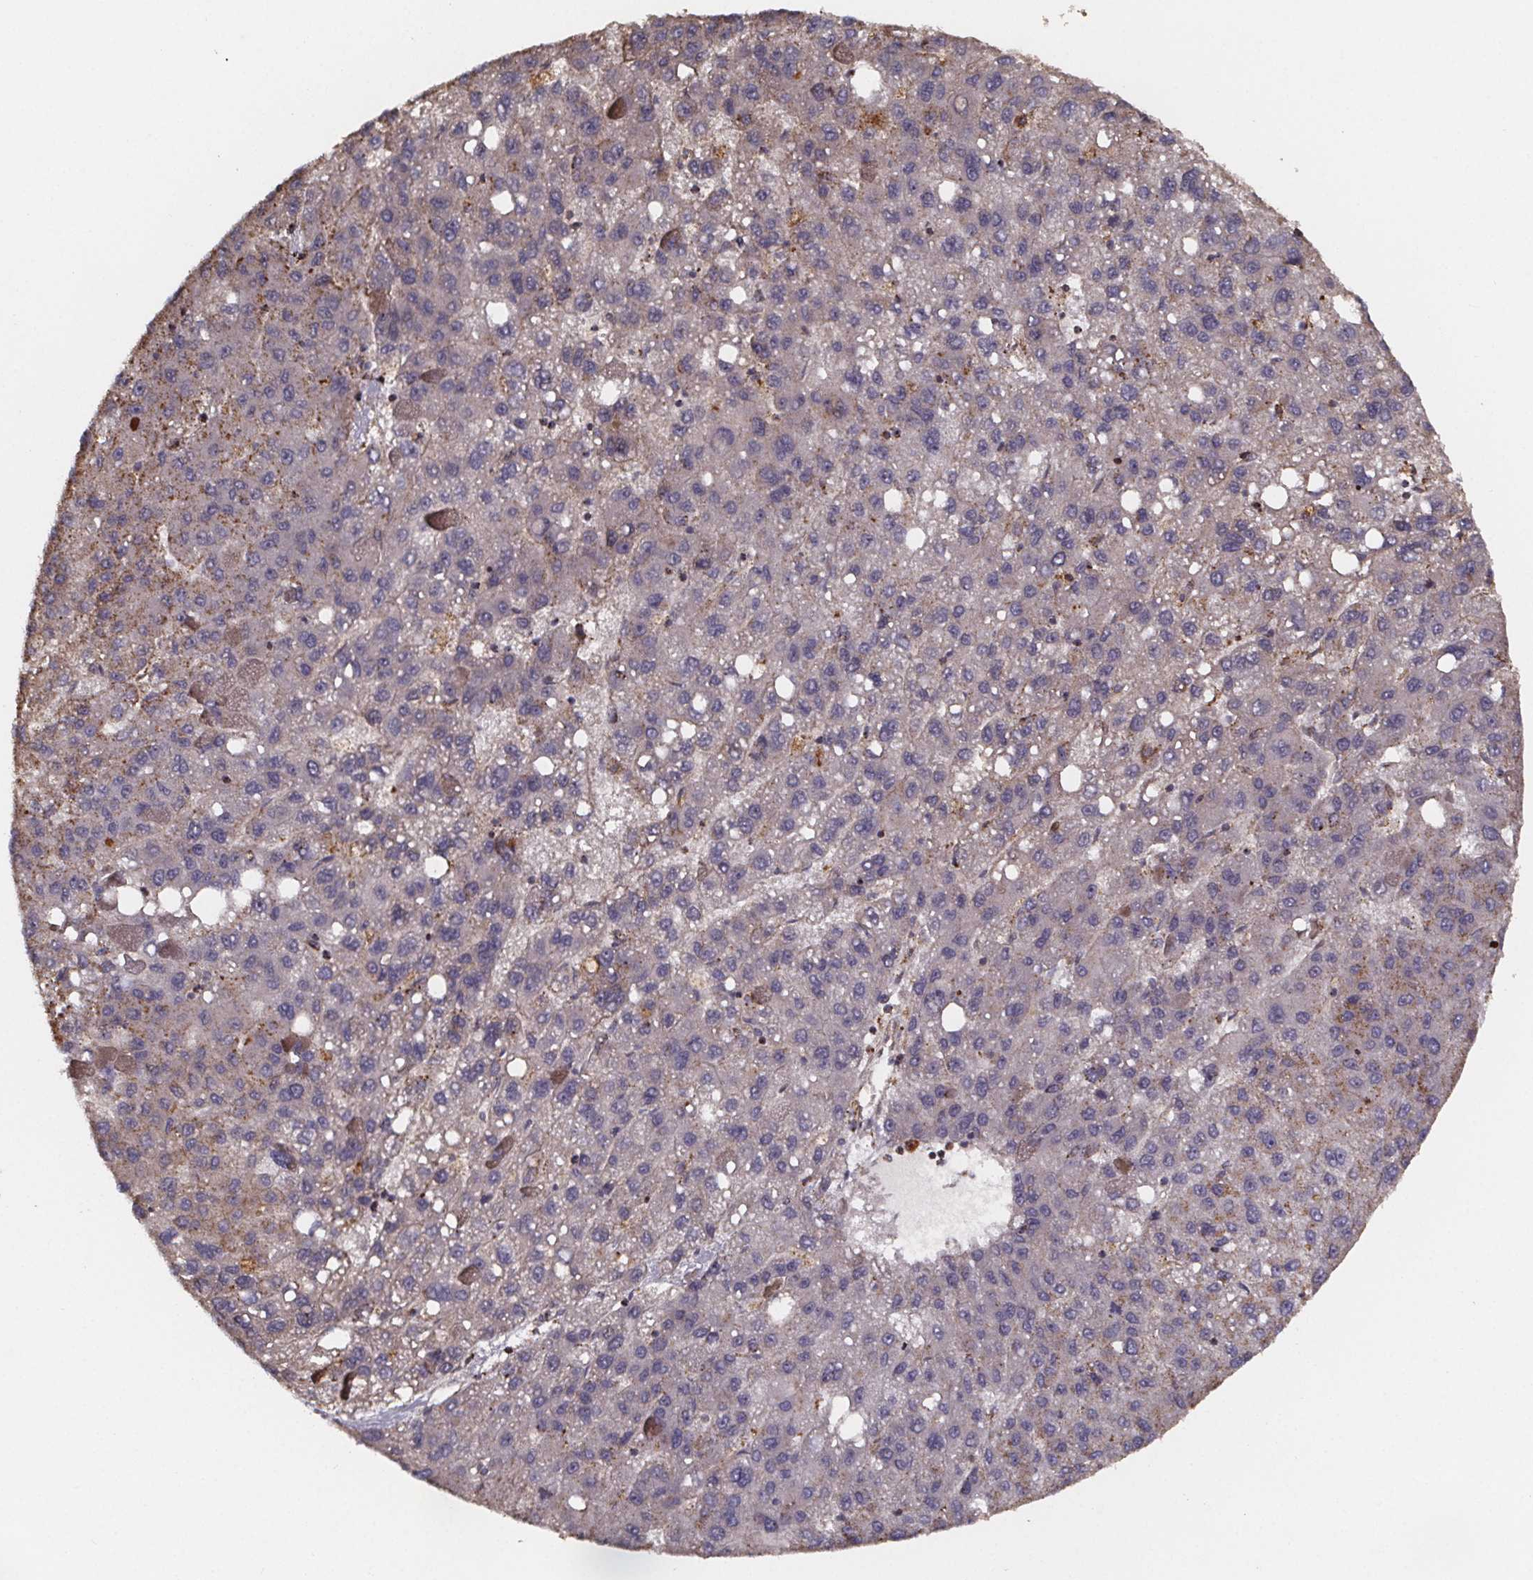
{"staining": {"intensity": "moderate", "quantity": "<25%", "location": "cytoplasmic/membranous"}, "tissue": "liver cancer", "cell_type": "Tumor cells", "image_type": "cancer", "snomed": [{"axis": "morphology", "description": "Carcinoma, Hepatocellular, NOS"}, {"axis": "topography", "description": "Liver"}], "caption": "Immunohistochemistry (IHC) staining of hepatocellular carcinoma (liver), which demonstrates low levels of moderate cytoplasmic/membranous expression in about <25% of tumor cells indicating moderate cytoplasmic/membranous protein positivity. The staining was performed using DAB (brown) for protein detection and nuclei were counterstained in hematoxylin (blue).", "gene": "ZNF879", "patient": {"sex": "female", "age": 82}}